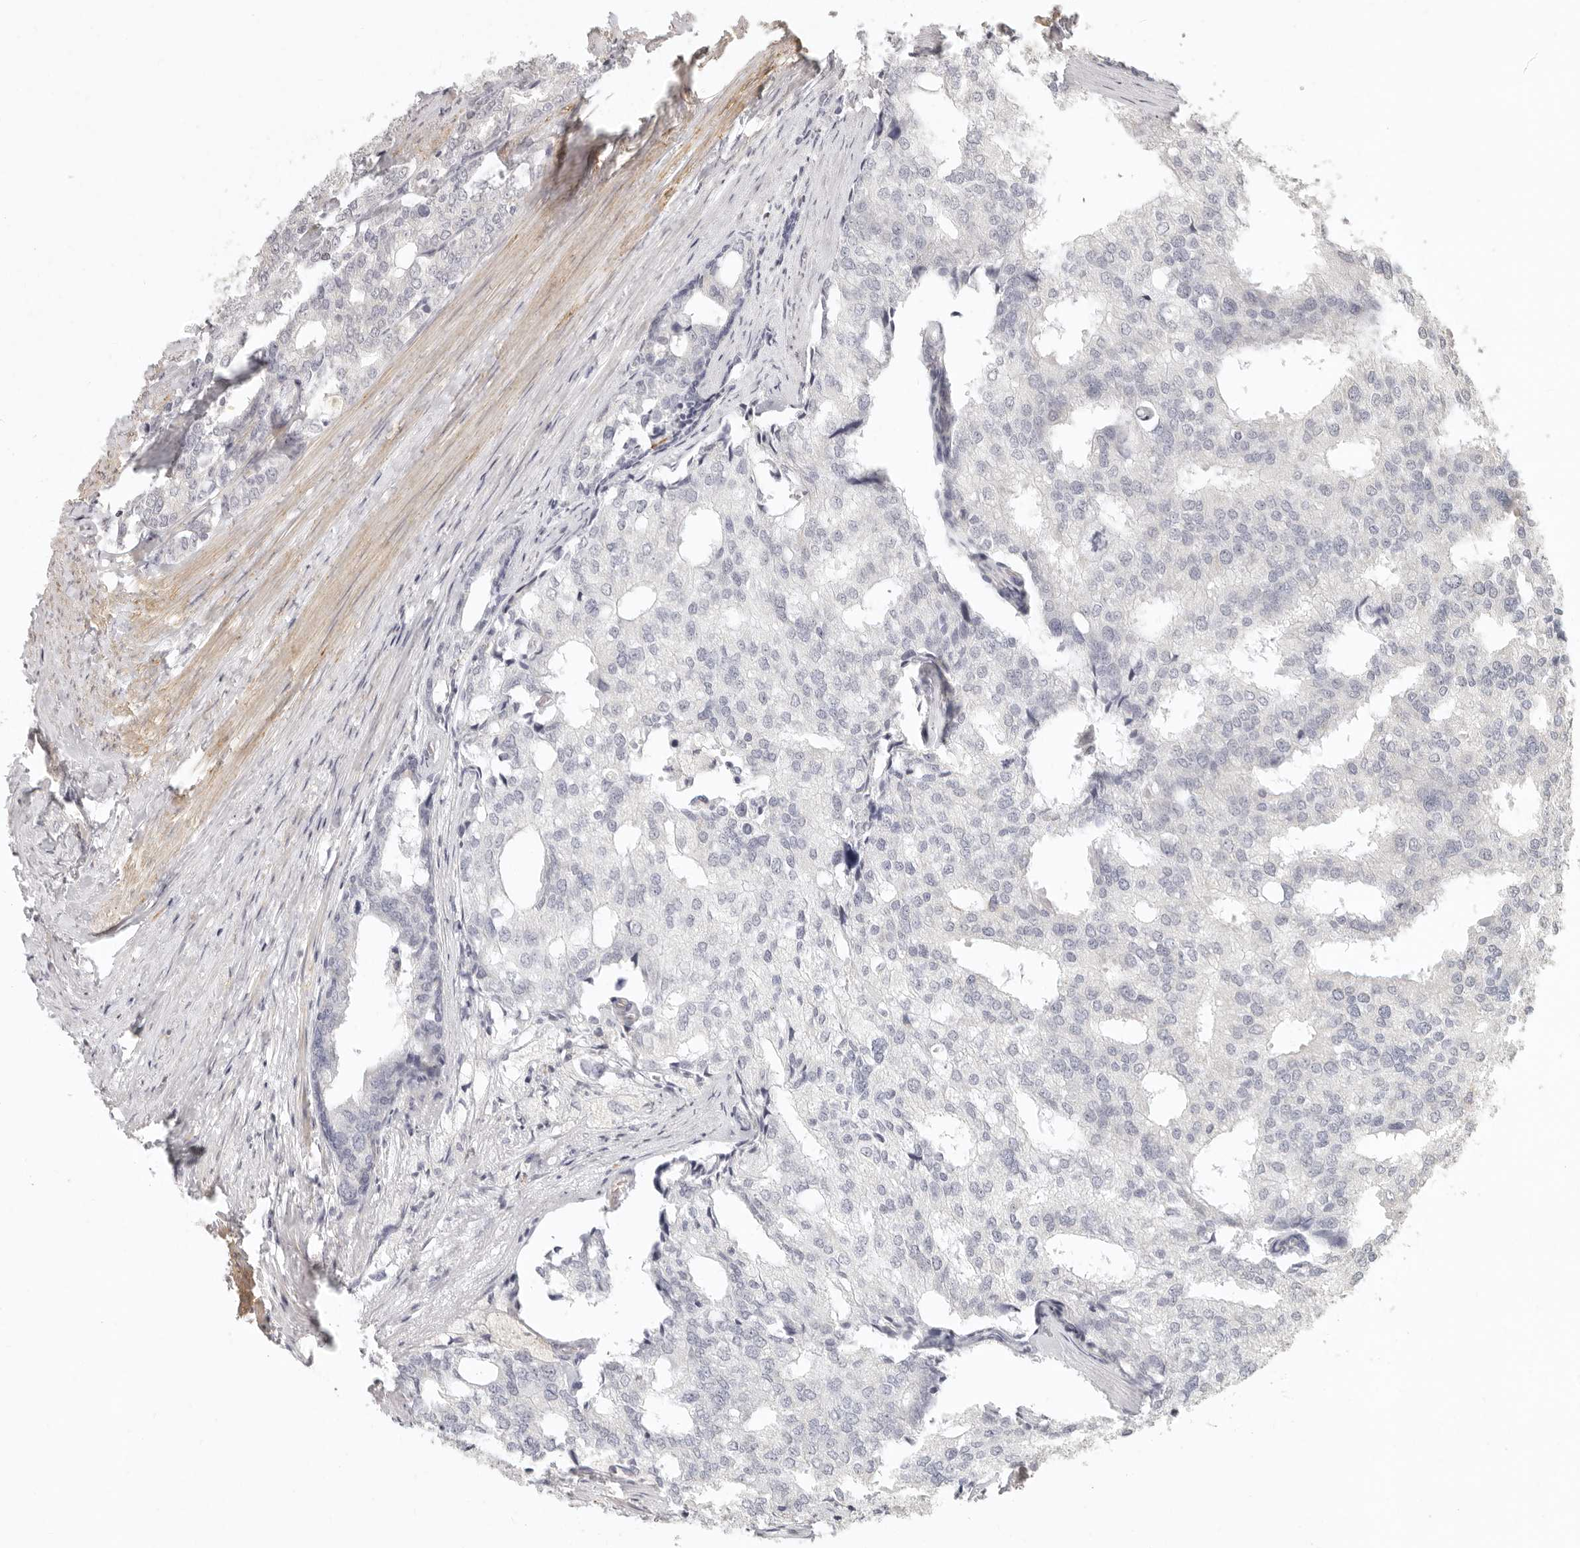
{"staining": {"intensity": "negative", "quantity": "none", "location": "none"}, "tissue": "prostate cancer", "cell_type": "Tumor cells", "image_type": "cancer", "snomed": [{"axis": "morphology", "description": "Adenocarcinoma, High grade"}, {"axis": "topography", "description": "Prostate"}], "caption": "A micrograph of prostate cancer stained for a protein demonstrates no brown staining in tumor cells.", "gene": "NIBAN1", "patient": {"sex": "male", "age": 50}}